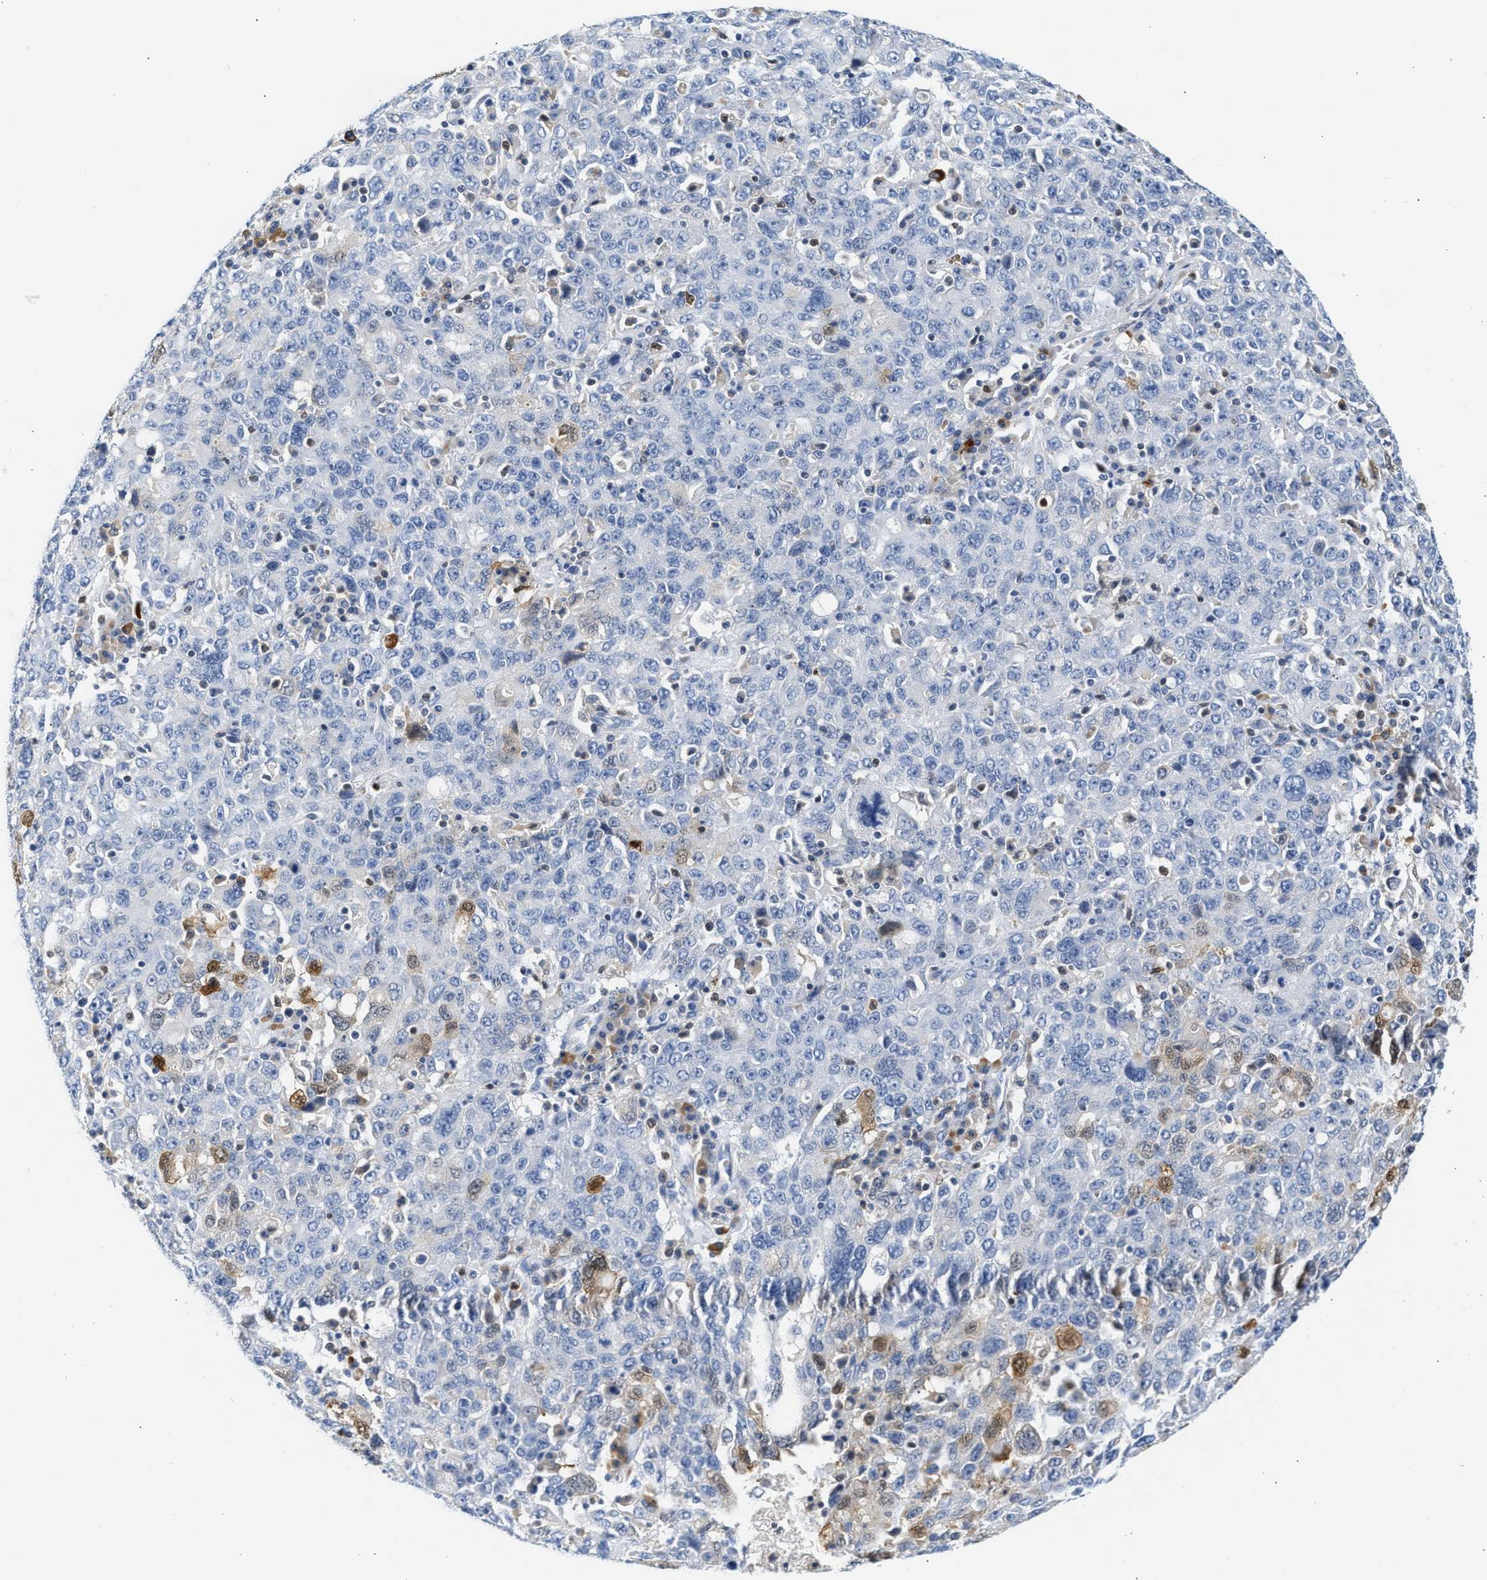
{"staining": {"intensity": "weak", "quantity": "<25%", "location": "cytoplasmic/membranous,nuclear"}, "tissue": "ovarian cancer", "cell_type": "Tumor cells", "image_type": "cancer", "snomed": [{"axis": "morphology", "description": "Carcinoma, endometroid"}, {"axis": "topography", "description": "Ovary"}], "caption": "Tumor cells show no significant staining in ovarian endometroid carcinoma.", "gene": "SLIT2", "patient": {"sex": "female", "age": 62}}